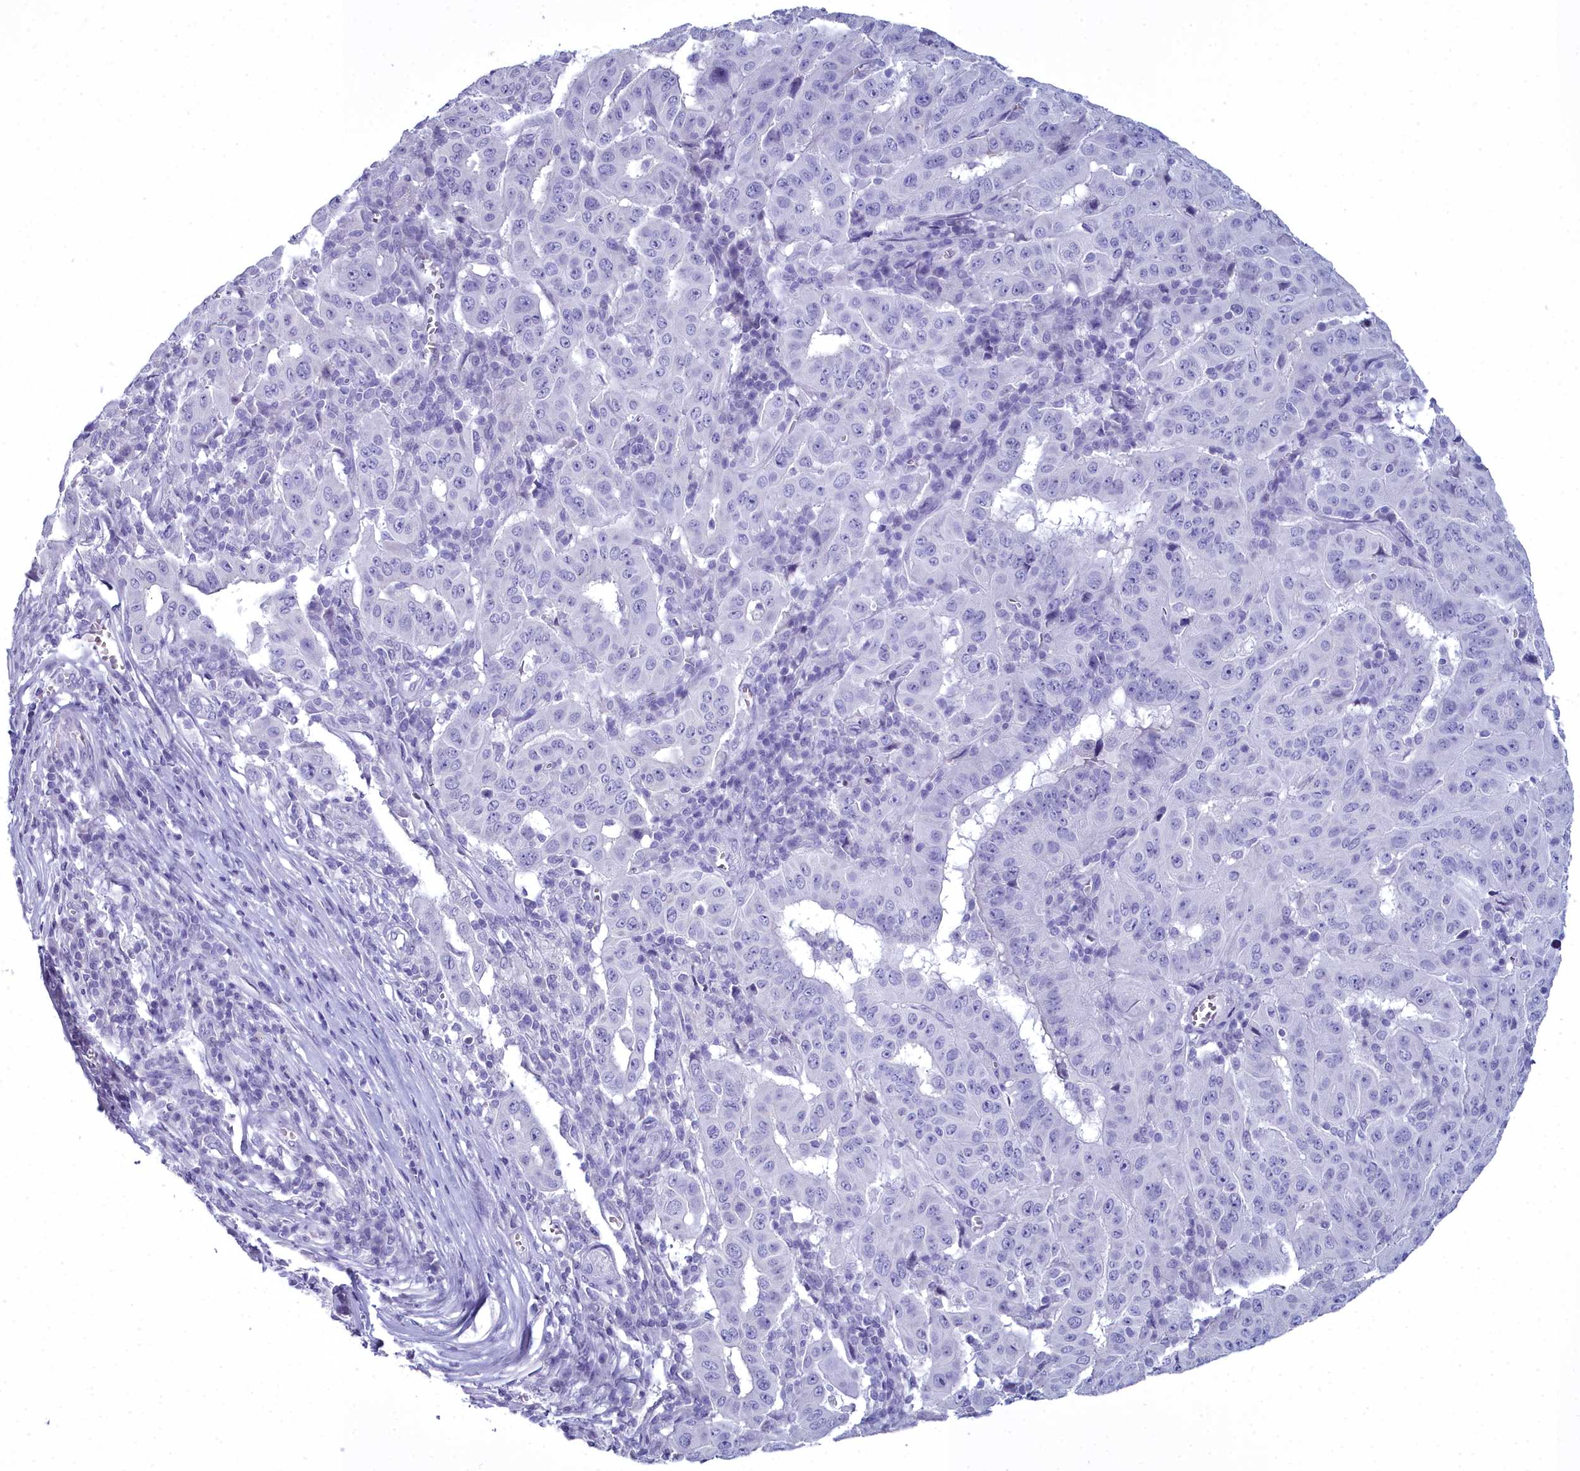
{"staining": {"intensity": "negative", "quantity": "none", "location": "none"}, "tissue": "pancreatic cancer", "cell_type": "Tumor cells", "image_type": "cancer", "snomed": [{"axis": "morphology", "description": "Adenocarcinoma, NOS"}, {"axis": "topography", "description": "Pancreas"}], "caption": "Human pancreatic cancer (adenocarcinoma) stained for a protein using immunohistochemistry (IHC) exhibits no positivity in tumor cells.", "gene": "MAP6", "patient": {"sex": "male", "age": 63}}